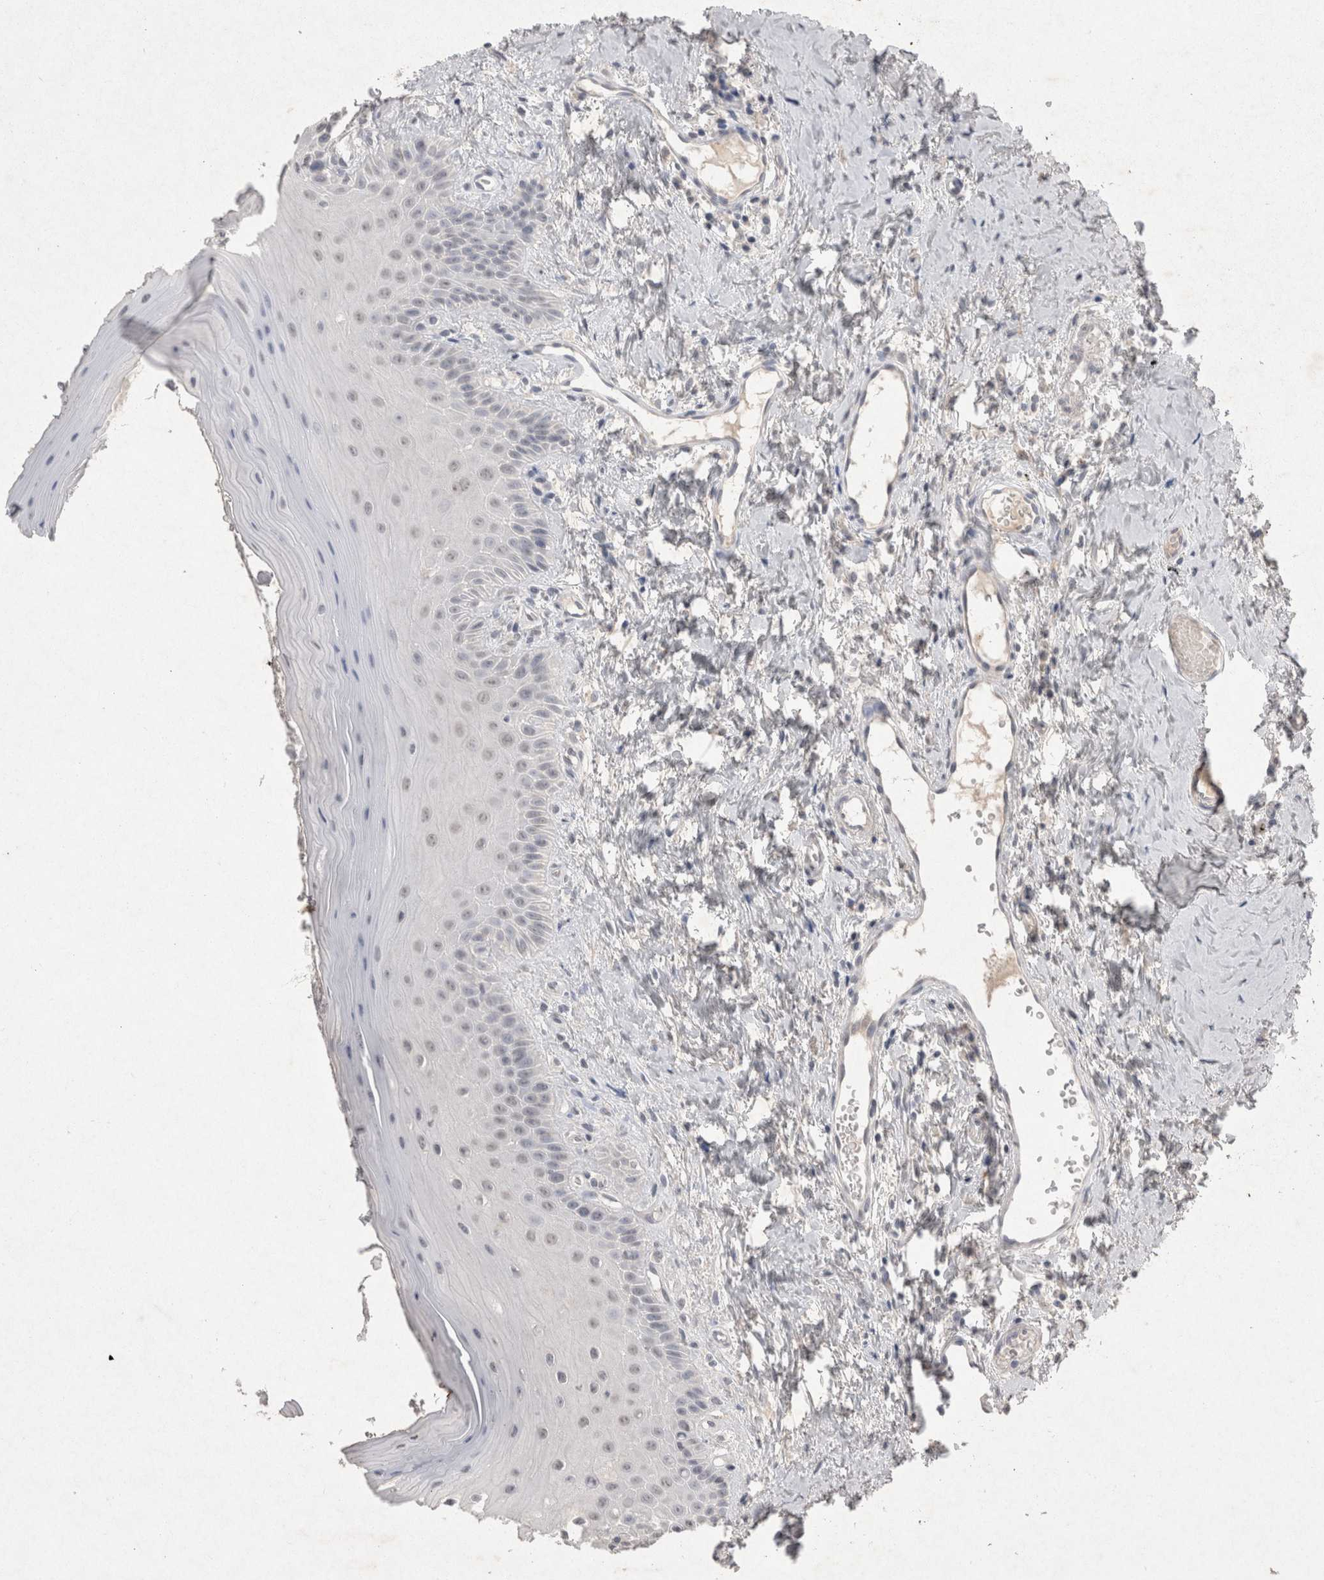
{"staining": {"intensity": "negative", "quantity": "none", "location": "none"}, "tissue": "oral mucosa", "cell_type": "Squamous epithelial cells", "image_type": "normal", "snomed": [{"axis": "morphology", "description": "Normal tissue, NOS"}, {"axis": "topography", "description": "Oral tissue"}], "caption": "This is an IHC photomicrograph of unremarkable oral mucosa. There is no staining in squamous epithelial cells.", "gene": "LYVE1", "patient": {"sex": "male", "age": 66}}